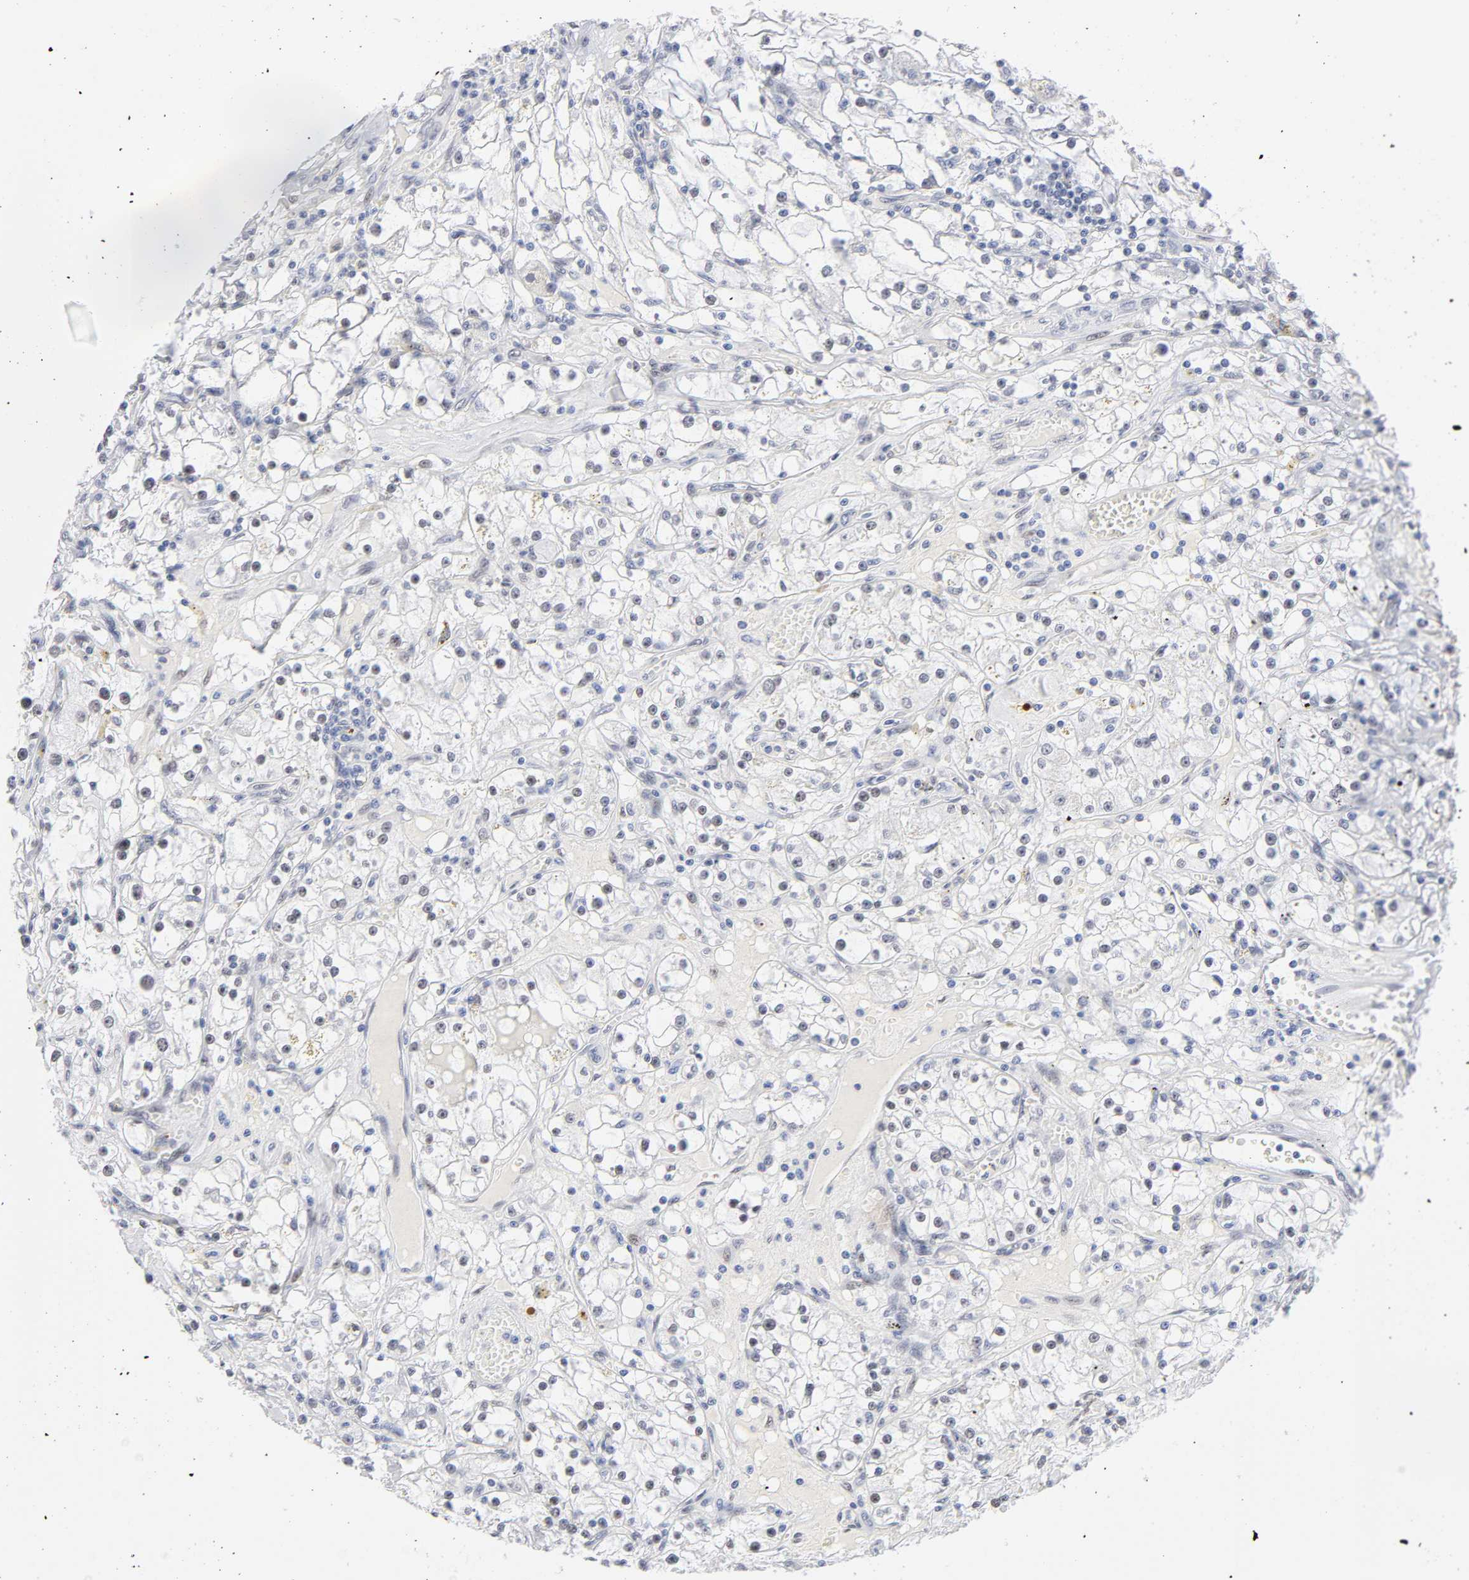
{"staining": {"intensity": "negative", "quantity": "none", "location": "none"}, "tissue": "renal cancer", "cell_type": "Tumor cells", "image_type": "cancer", "snomed": [{"axis": "morphology", "description": "Adenocarcinoma, NOS"}, {"axis": "topography", "description": "Kidney"}], "caption": "High power microscopy micrograph of an immunohistochemistry (IHC) histopathology image of renal cancer (adenocarcinoma), revealing no significant staining in tumor cells.", "gene": "NFIC", "patient": {"sex": "male", "age": 56}}